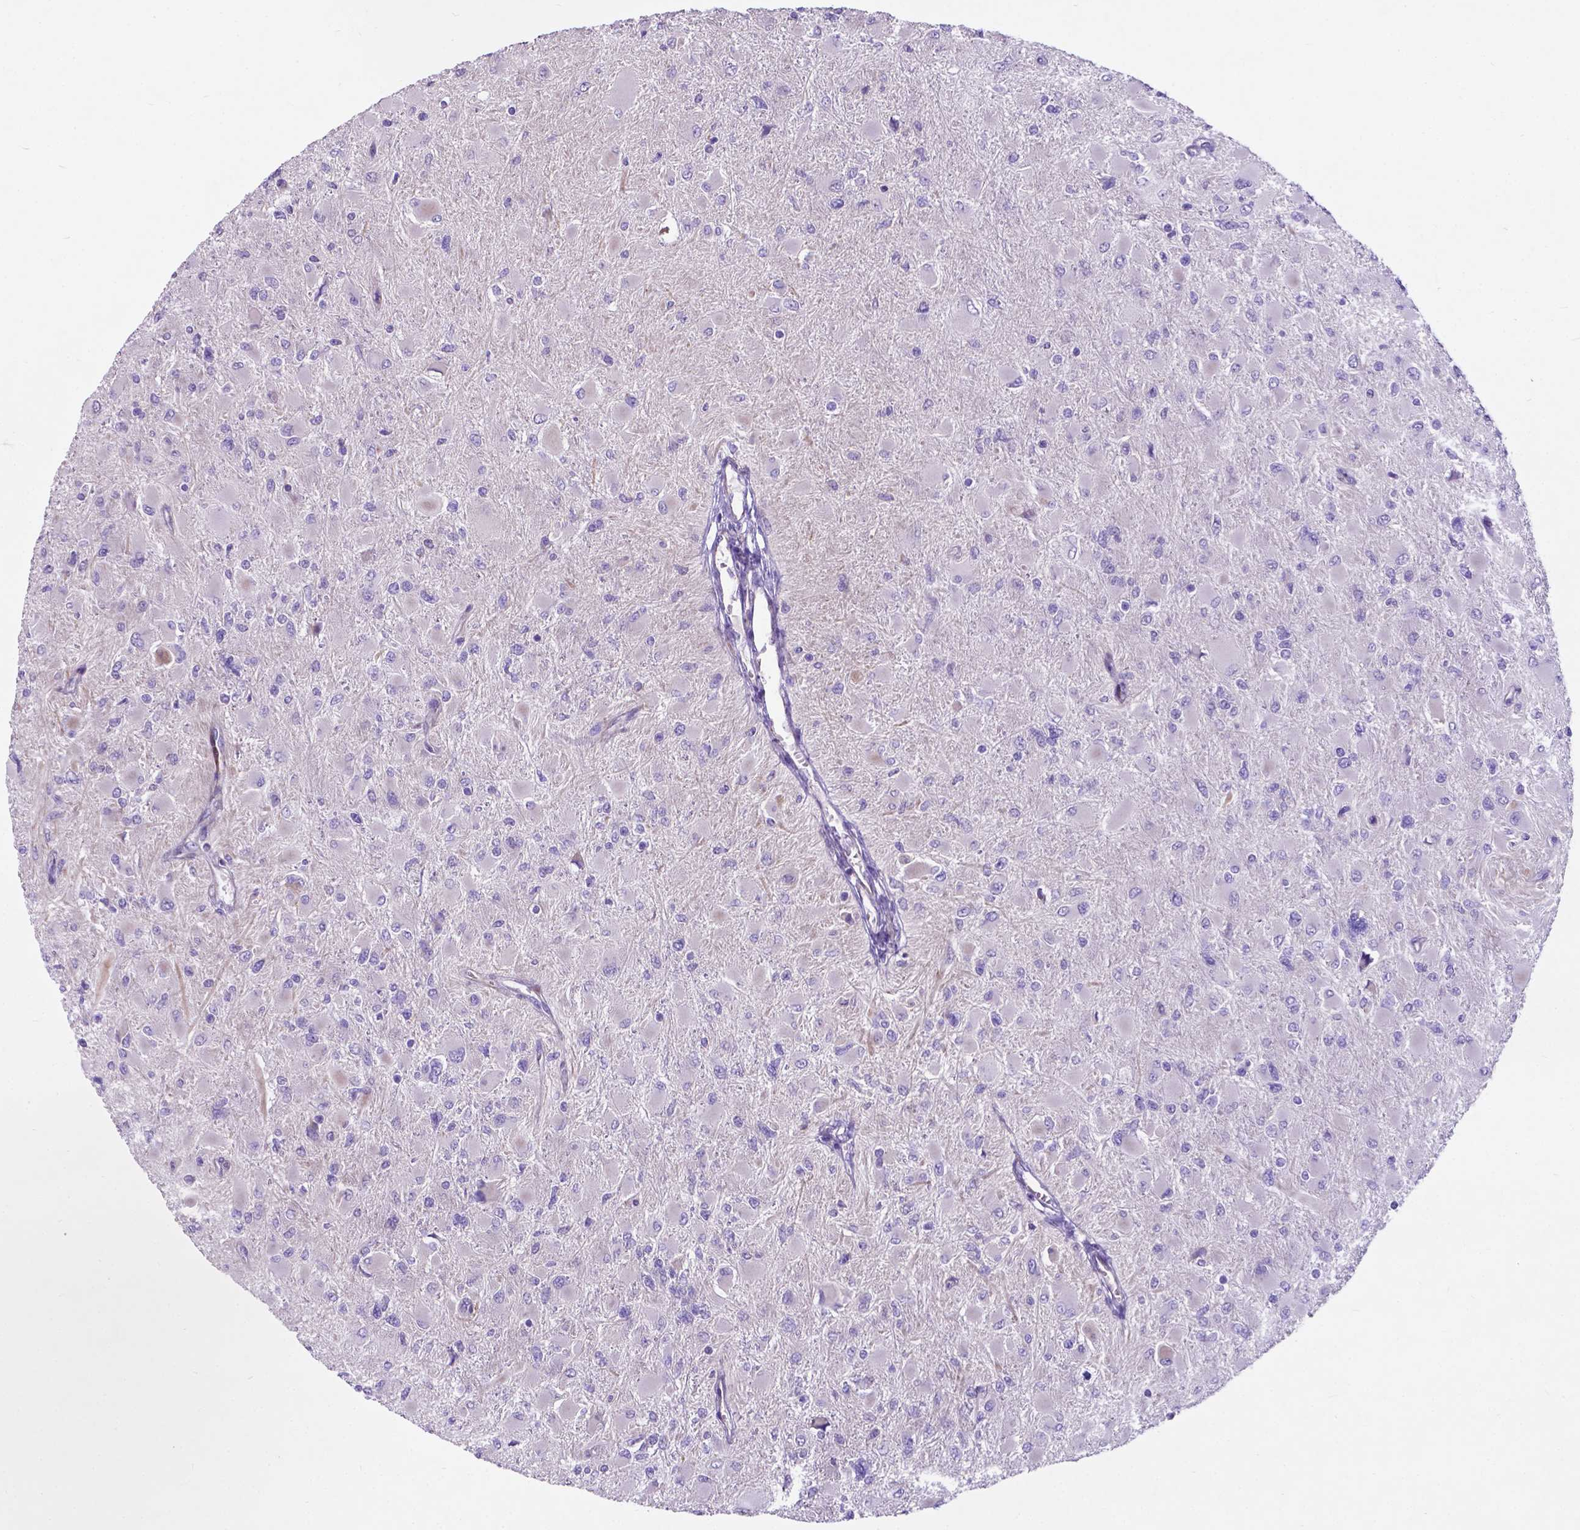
{"staining": {"intensity": "negative", "quantity": "none", "location": "none"}, "tissue": "glioma", "cell_type": "Tumor cells", "image_type": "cancer", "snomed": [{"axis": "morphology", "description": "Glioma, malignant, High grade"}, {"axis": "topography", "description": "Cerebral cortex"}], "caption": "Tumor cells are negative for brown protein staining in glioma.", "gene": "PFKFB4", "patient": {"sex": "female", "age": 36}}